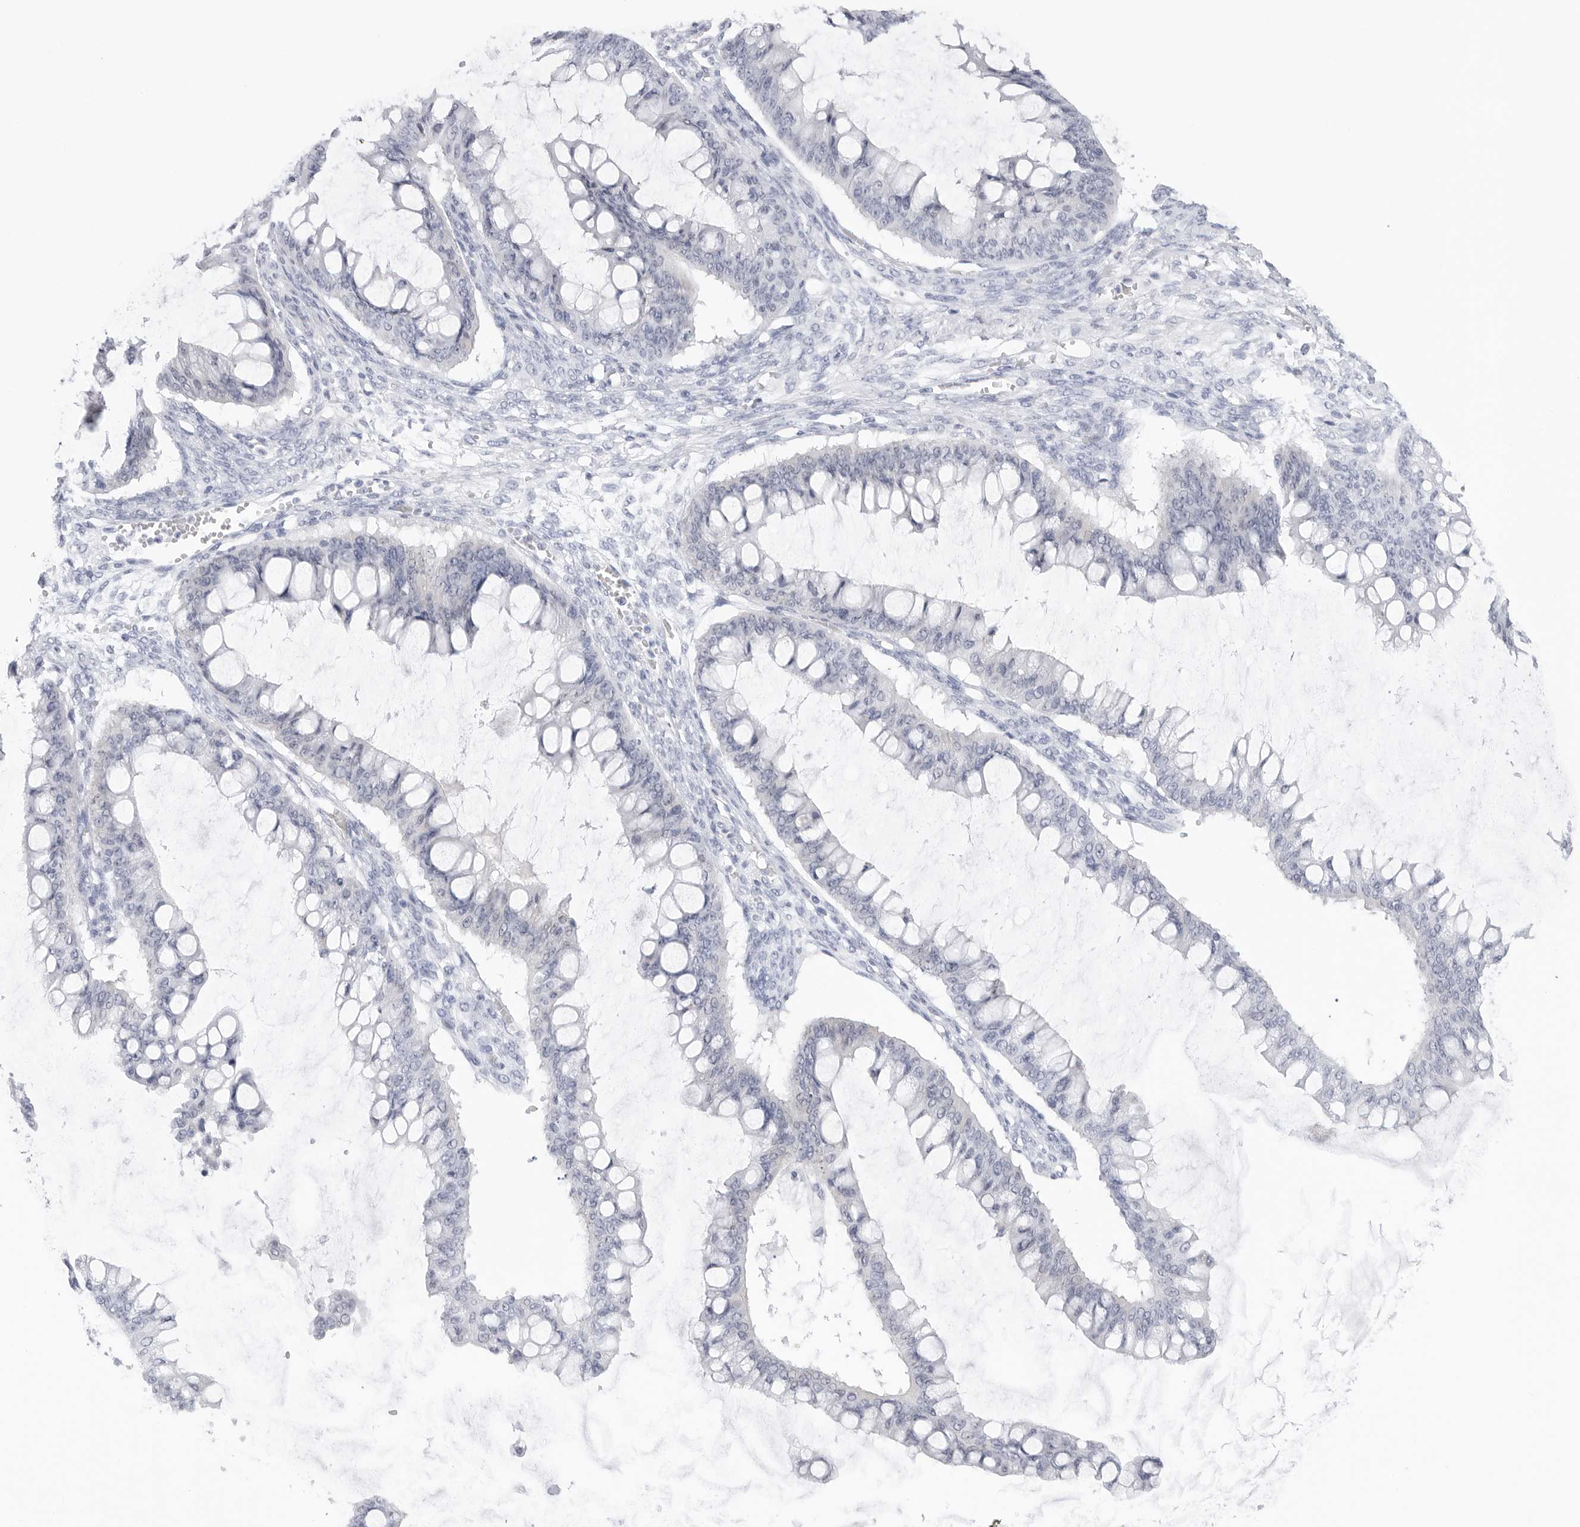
{"staining": {"intensity": "negative", "quantity": "none", "location": "none"}, "tissue": "ovarian cancer", "cell_type": "Tumor cells", "image_type": "cancer", "snomed": [{"axis": "morphology", "description": "Cystadenocarcinoma, mucinous, NOS"}, {"axis": "topography", "description": "Ovary"}], "caption": "Tumor cells are negative for brown protein staining in mucinous cystadenocarcinoma (ovarian).", "gene": "SLC19A1", "patient": {"sex": "female", "age": 73}}